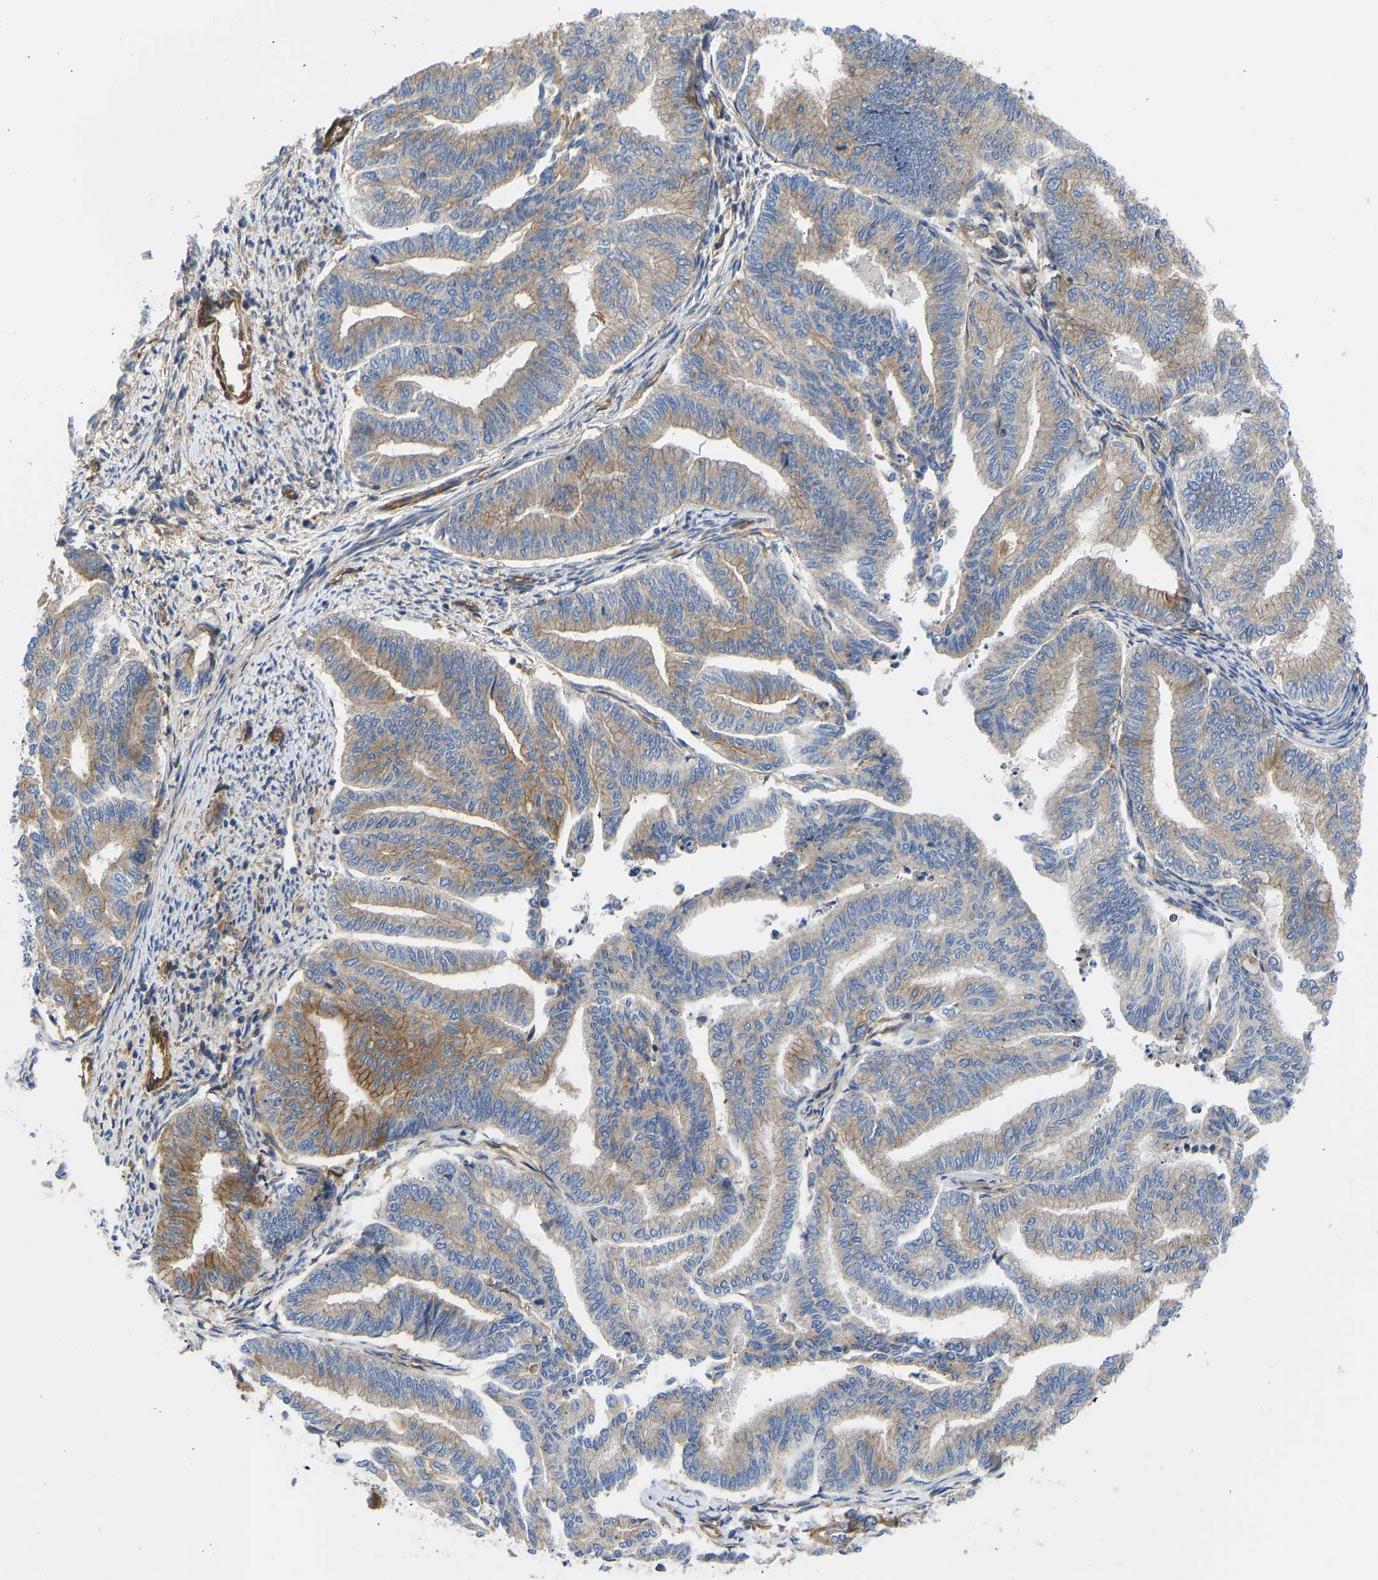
{"staining": {"intensity": "moderate", "quantity": ">75%", "location": "cytoplasmic/membranous"}, "tissue": "endometrial cancer", "cell_type": "Tumor cells", "image_type": "cancer", "snomed": [{"axis": "morphology", "description": "Adenocarcinoma, NOS"}, {"axis": "topography", "description": "Endometrium"}], "caption": "Brown immunohistochemical staining in human adenocarcinoma (endometrial) demonstrates moderate cytoplasmic/membranous expression in approximately >75% of tumor cells.", "gene": "MYO1C", "patient": {"sex": "female", "age": 79}}